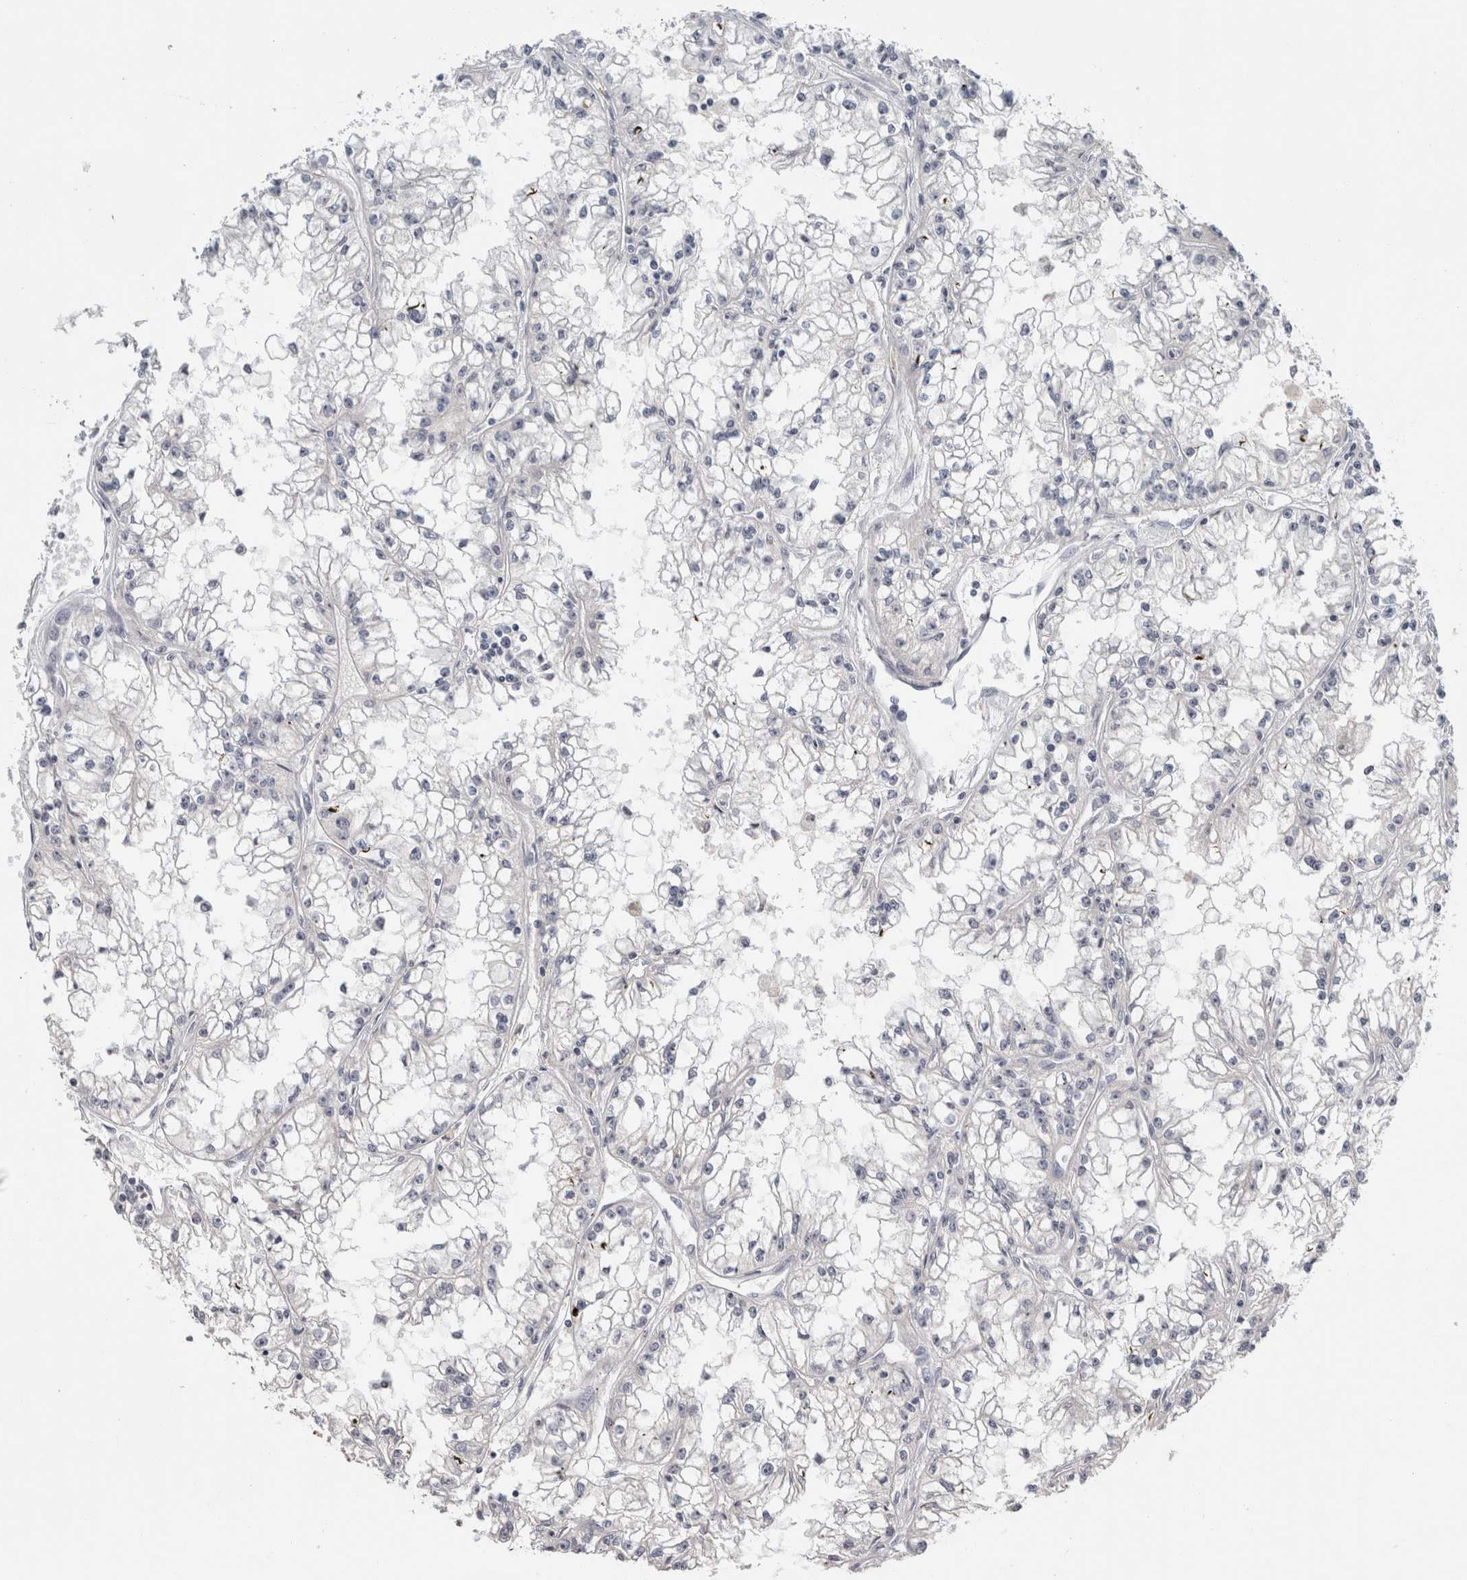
{"staining": {"intensity": "negative", "quantity": "none", "location": "none"}, "tissue": "renal cancer", "cell_type": "Tumor cells", "image_type": "cancer", "snomed": [{"axis": "morphology", "description": "Adenocarcinoma, NOS"}, {"axis": "topography", "description": "Kidney"}], "caption": "This is an IHC photomicrograph of renal cancer. There is no staining in tumor cells.", "gene": "CRAT", "patient": {"sex": "male", "age": 56}}